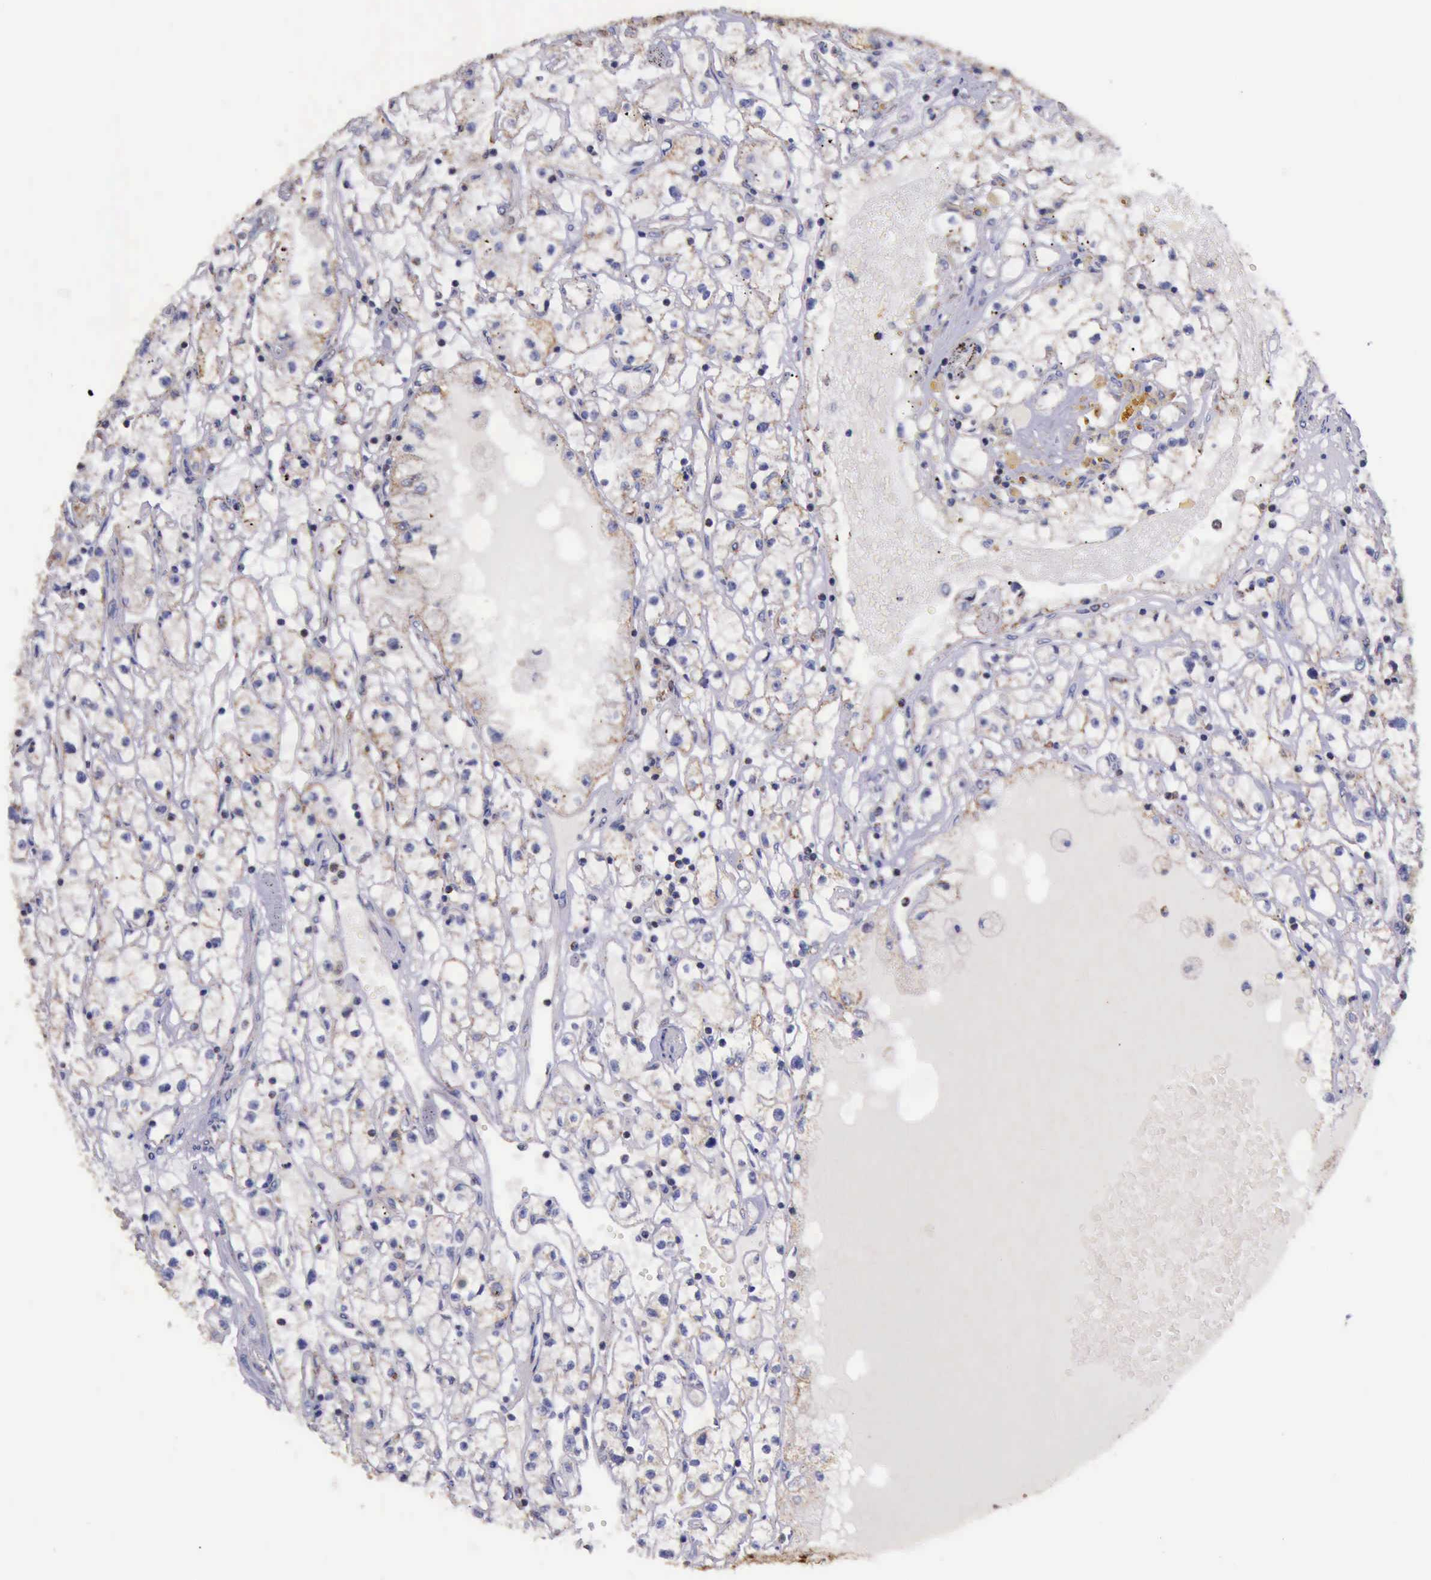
{"staining": {"intensity": "weak", "quantity": ">75%", "location": "cytoplasmic/membranous"}, "tissue": "renal cancer", "cell_type": "Tumor cells", "image_type": "cancer", "snomed": [{"axis": "morphology", "description": "Adenocarcinoma, NOS"}, {"axis": "topography", "description": "Kidney"}], "caption": "Renal cancer (adenocarcinoma) stained with a protein marker reveals weak staining in tumor cells.", "gene": "TXN2", "patient": {"sex": "male", "age": 56}}